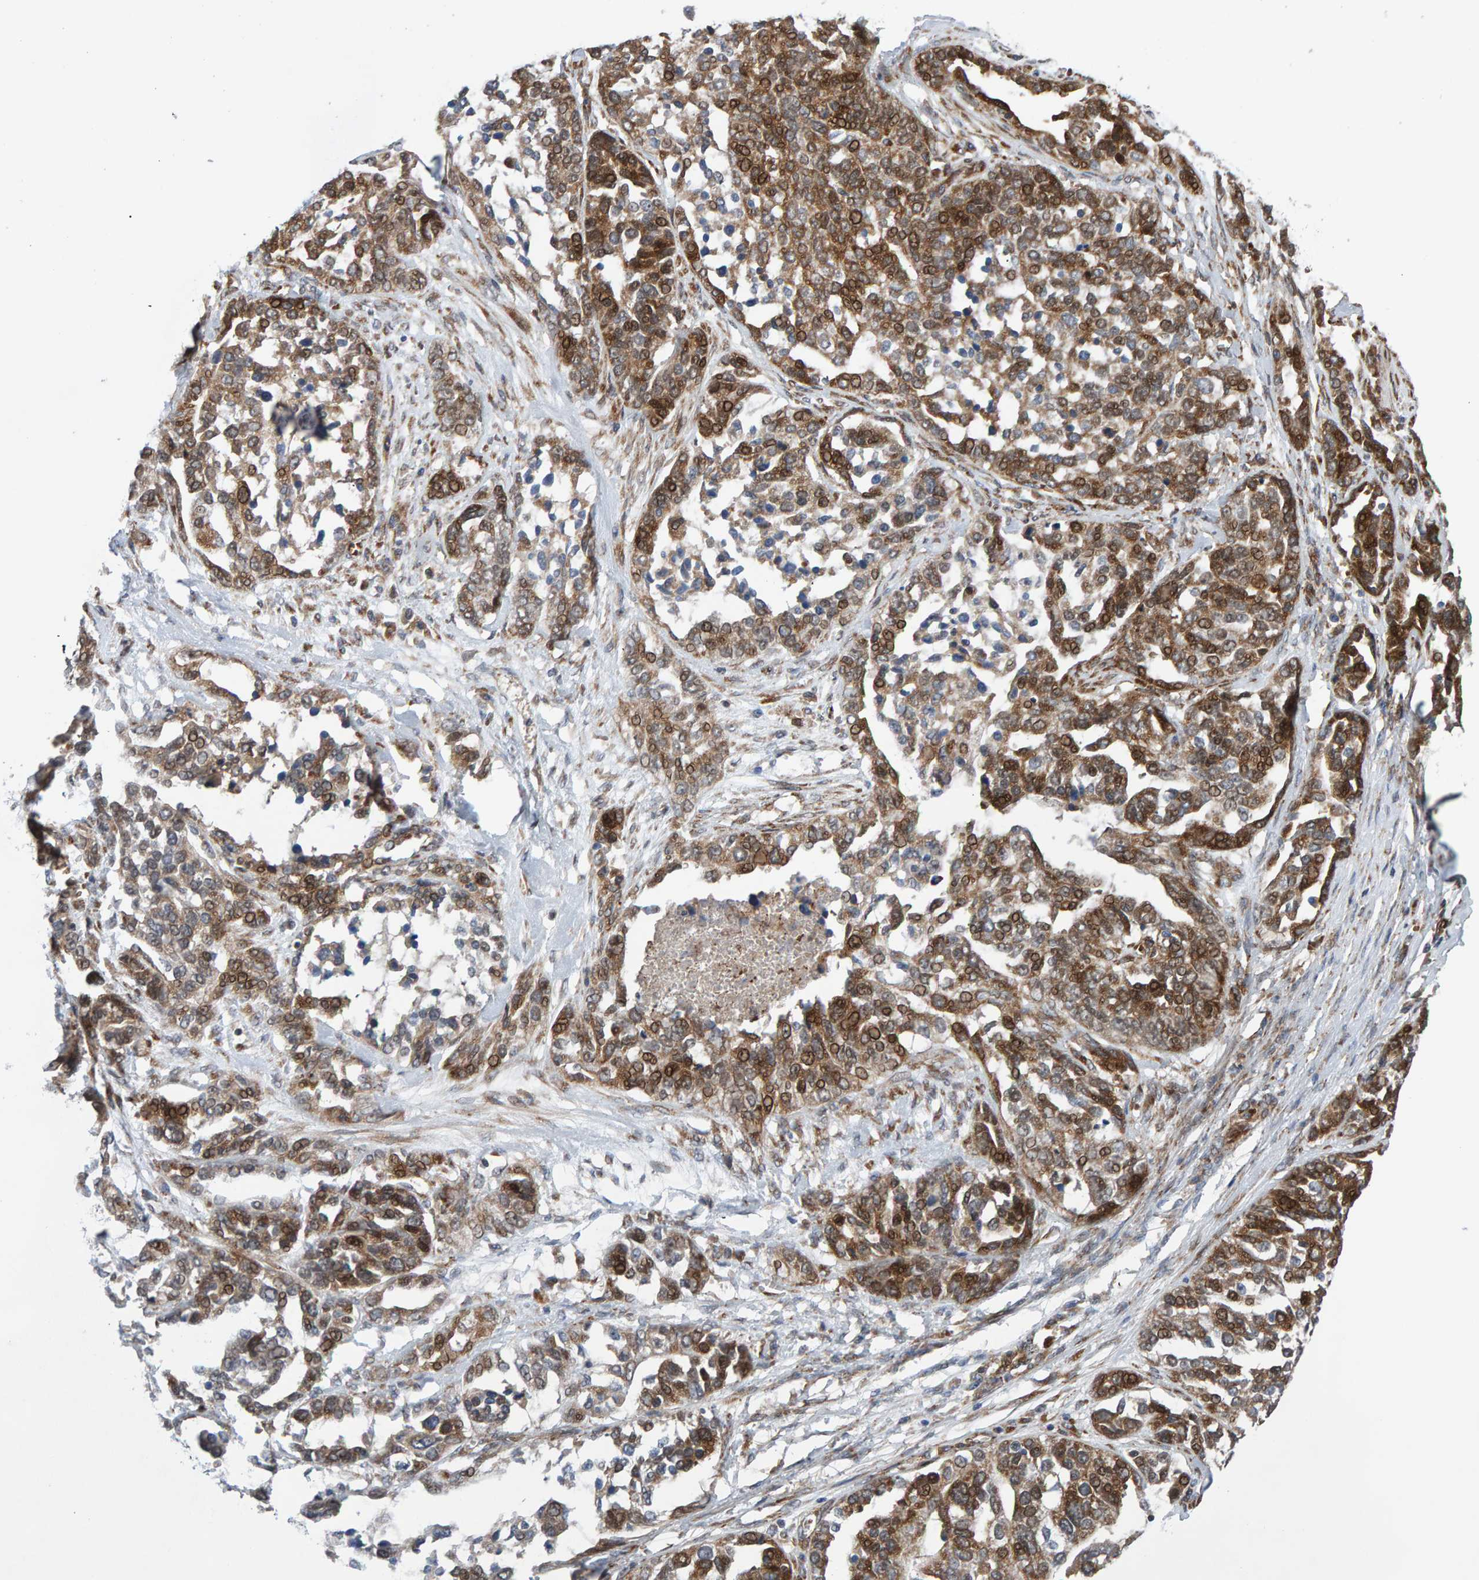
{"staining": {"intensity": "moderate", "quantity": ">75%", "location": "cytoplasmic/membranous,nuclear"}, "tissue": "ovarian cancer", "cell_type": "Tumor cells", "image_type": "cancer", "snomed": [{"axis": "morphology", "description": "Cystadenocarcinoma, serous, NOS"}, {"axis": "topography", "description": "Ovary"}], "caption": "Protein analysis of ovarian cancer tissue shows moderate cytoplasmic/membranous and nuclear positivity in approximately >75% of tumor cells.", "gene": "MFSD6L", "patient": {"sex": "female", "age": 44}}